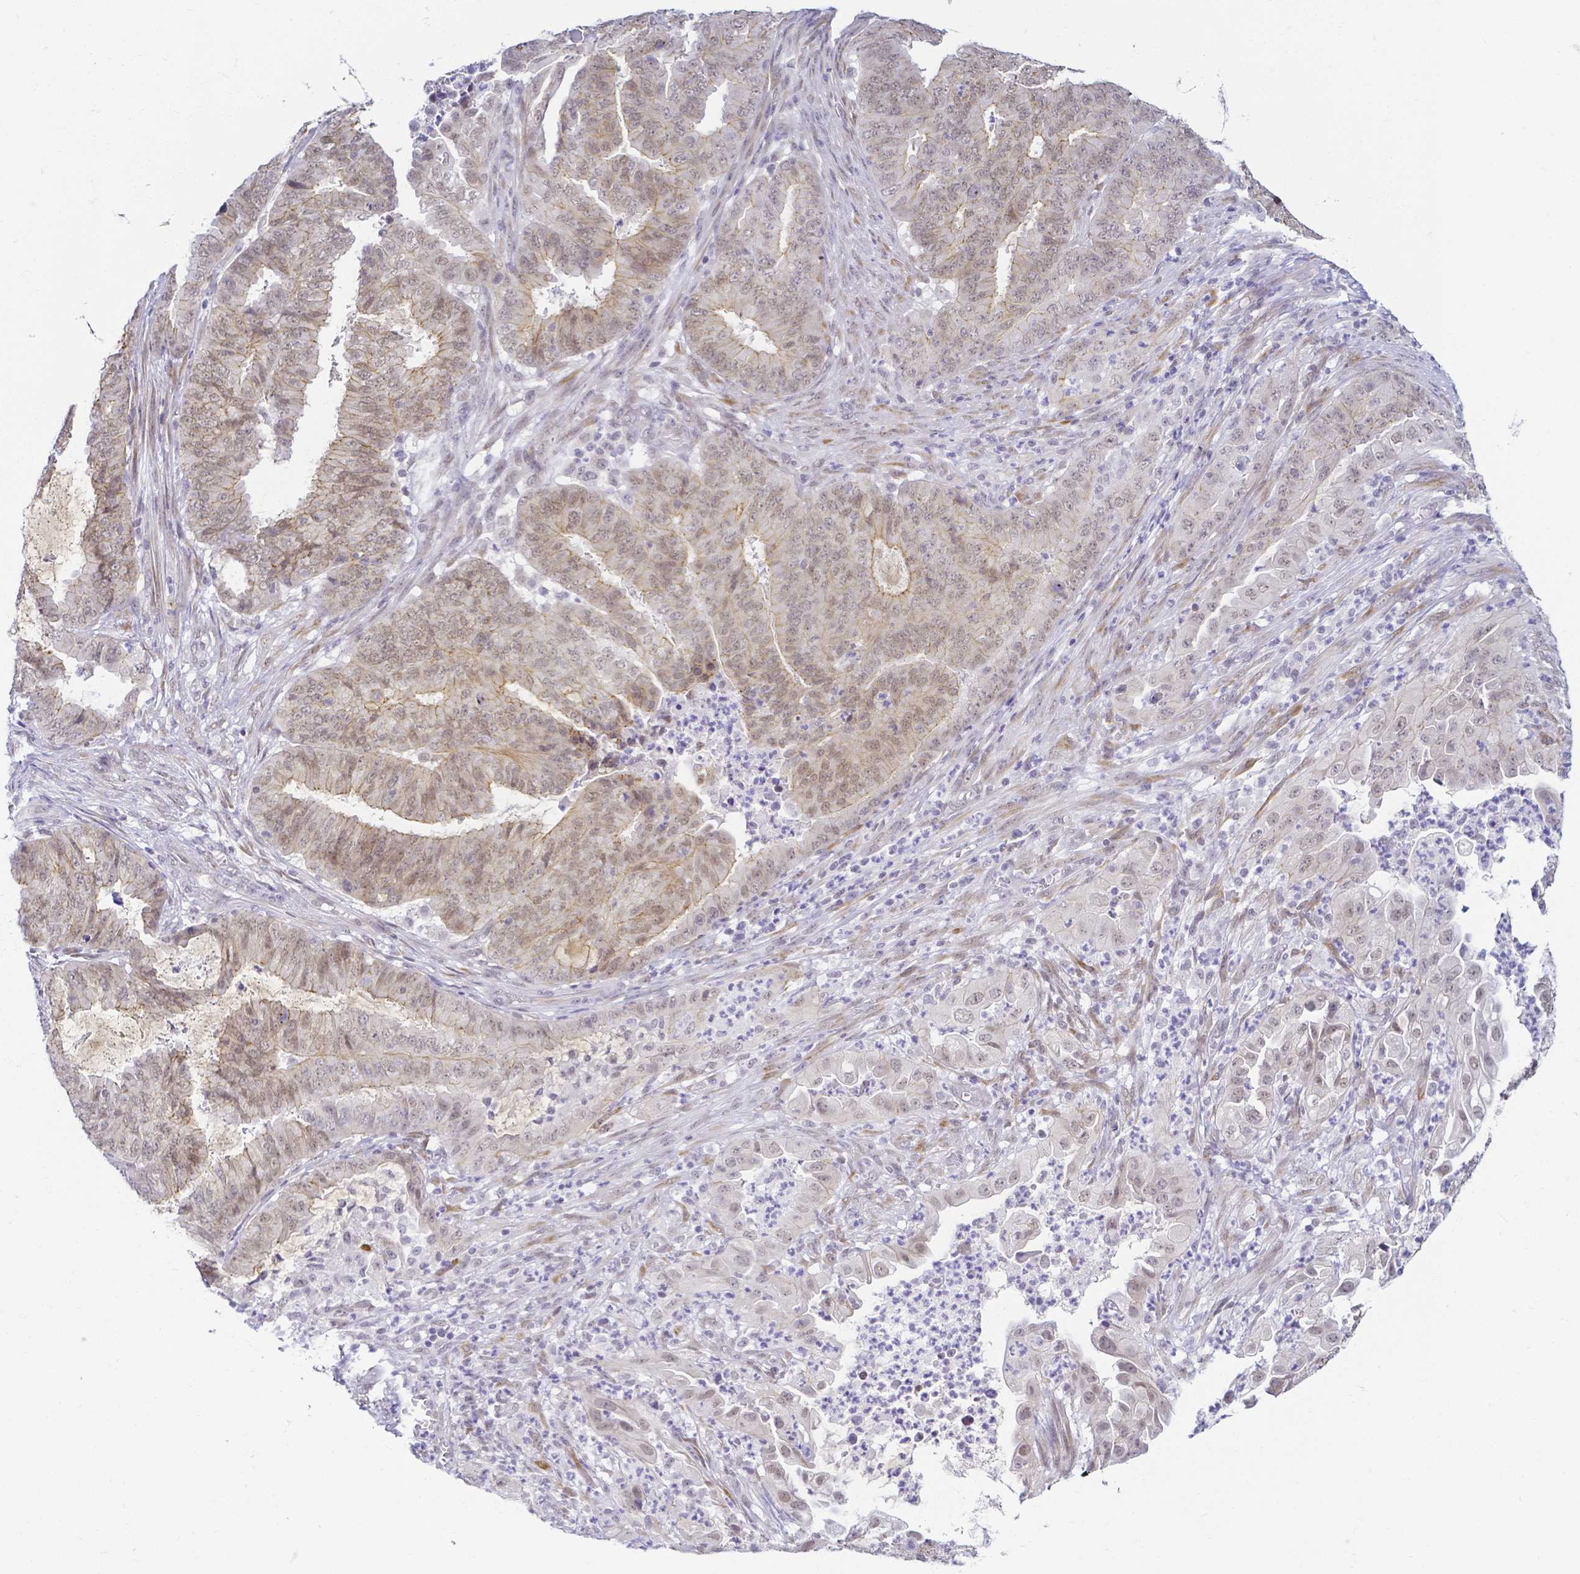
{"staining": {"intensity": "weak", "quantity": ">75%", "location": "cytoplasmic/membranous,nuclear"}, "tissue": "endometrial cancer", "cell_type": "Tumor cells", "image_type": "cancer", "snomed": [{"axis": "morphology", "description": "Adenocarcinoma, NOS"}, {"axis": "topography", "description": "Endometrium"}], "caption": "Brown immunohistochemical staining in human adenocarcinoma (endometrial) displays weak cytoplasmic/membranous and nuclear staining in approximately >75% of tumor cells.", "gene": "FAM83G", "patient": {"sex": "female", "age": 51}}